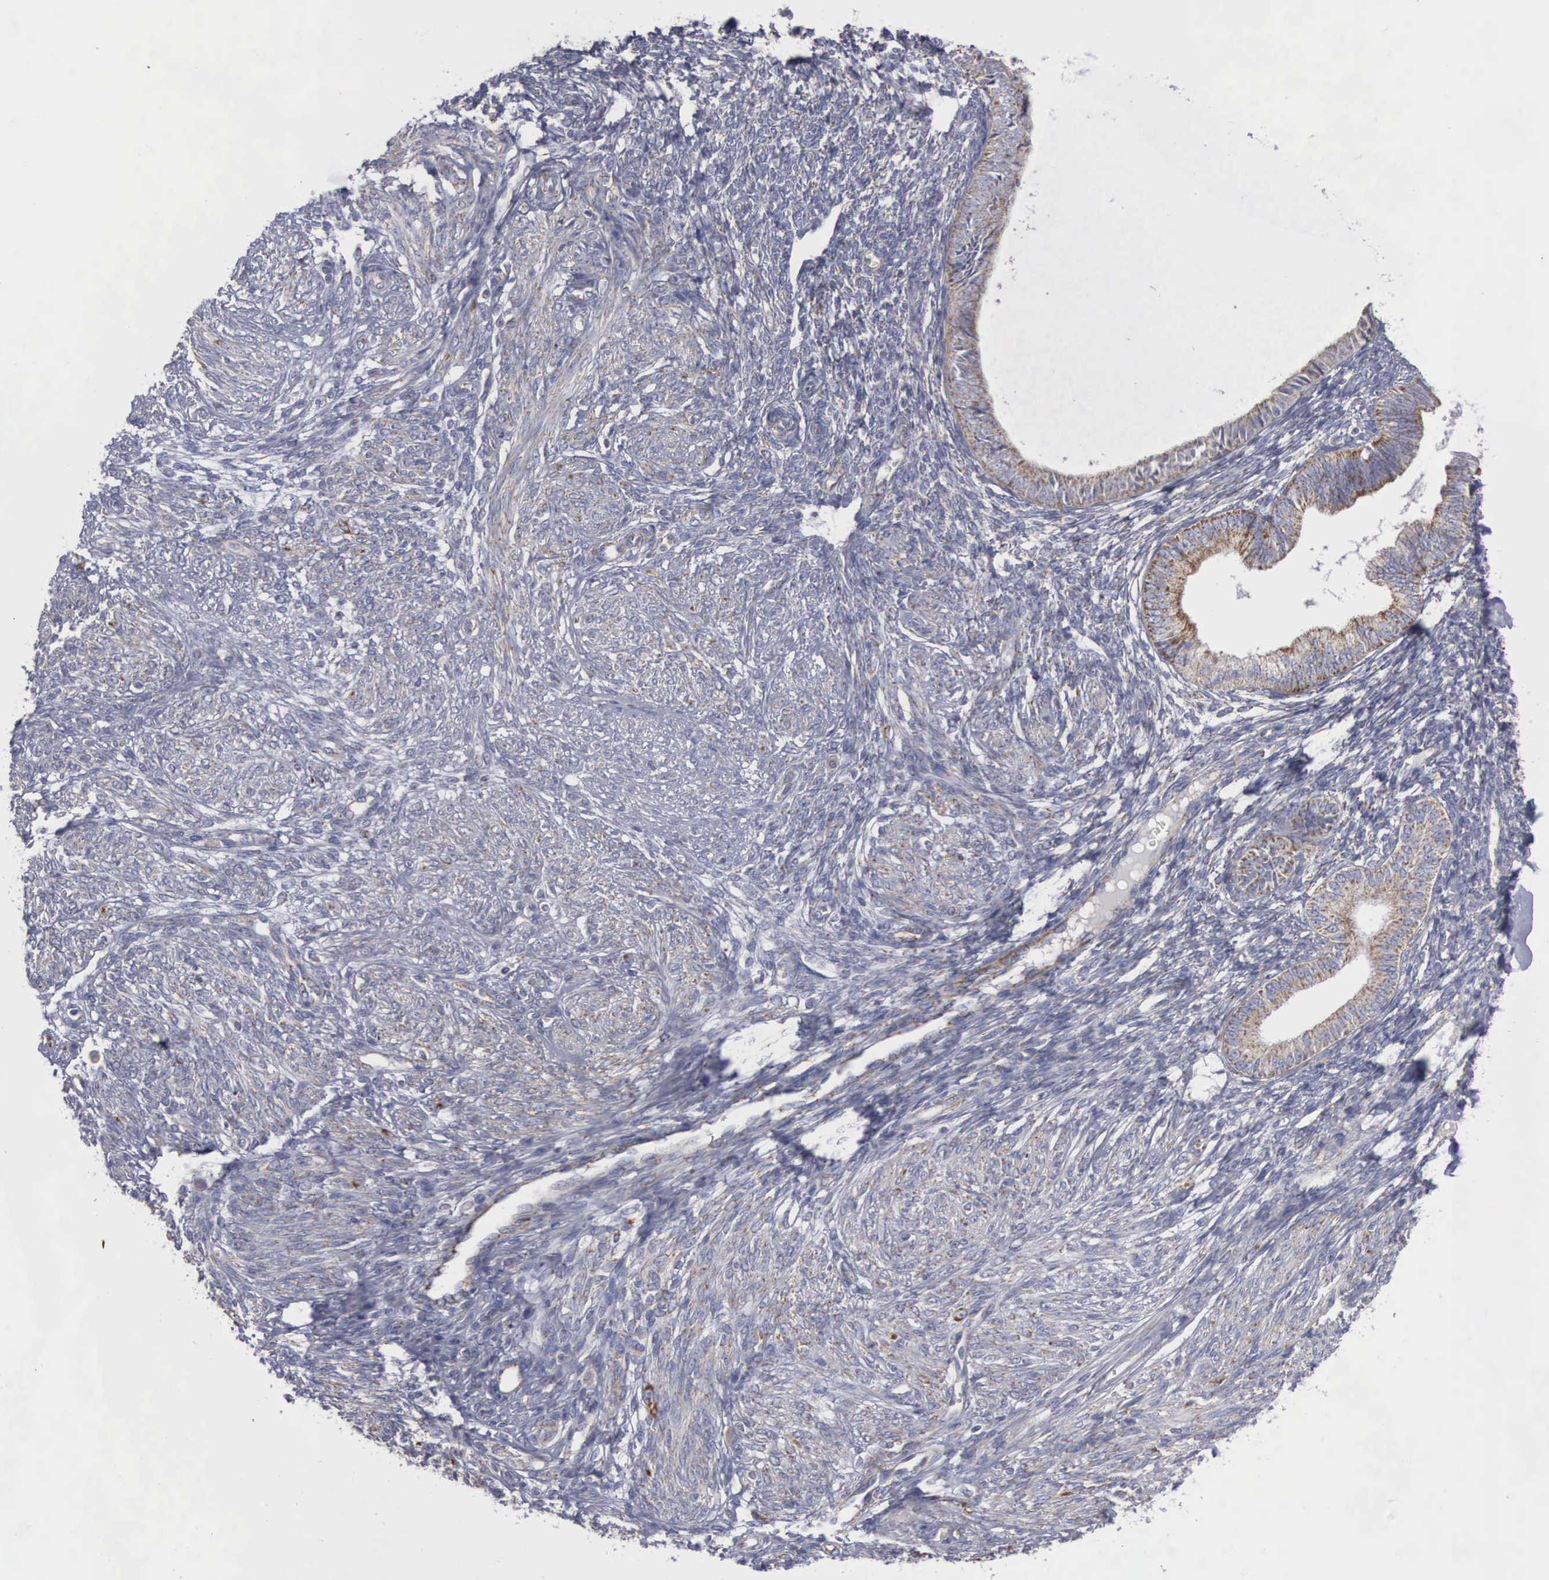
{"staining": {"intensity": "negative", "quantity": "none", "location": "none"}, "tissue": "endometrium", "cell_type": "Cells in endometrial stroma", "image_type": "normal", "snomed": [{"axis": "morphology", "description": "Normal tissue, NOS"}, {"axis": "topography", "description": "Endometrium"}], "caption": "This is a histopathology image of immunohistochemistry (IHC) staining of normal endometrium, which shows no positivity in cells in endometrial stroma. Nuclei are stained in blue.", "gene": "APOOL", "patient": {"sex": "female", "age": 82}}